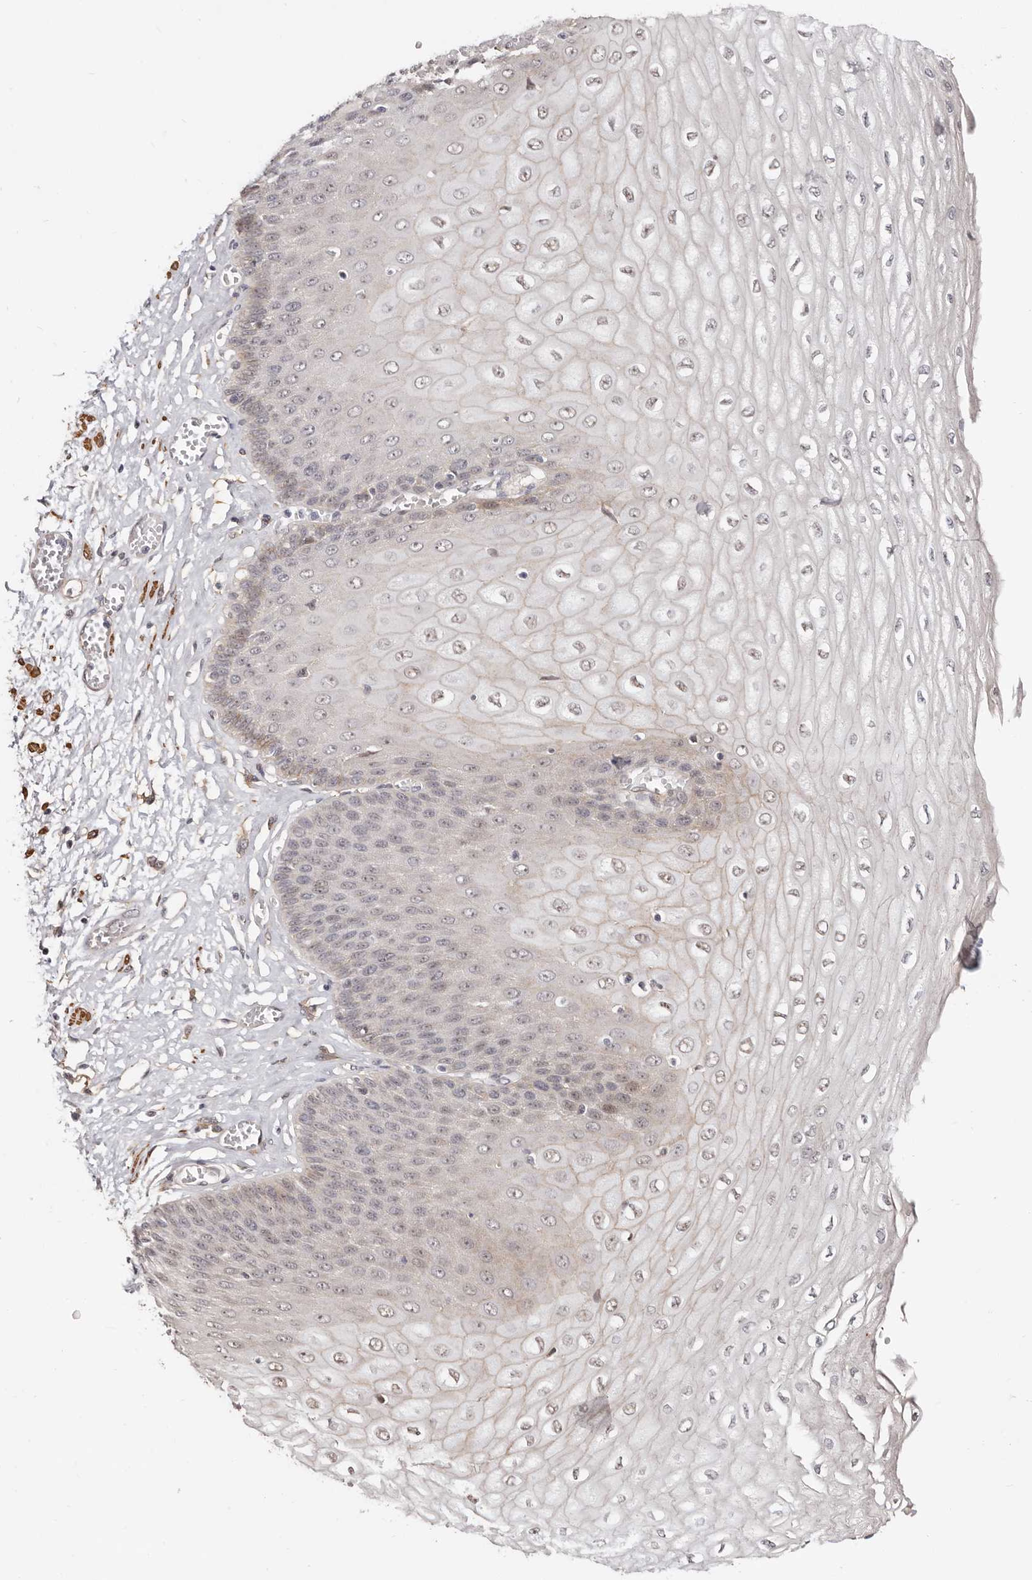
{"staining": {"intensity": "weak", "quantity": "25%-75%", "location": "cytoplasmic/membranous,nuclear"}, "tissue": "esophagus", "cell_type": "Squamous epithelial cells", "image_type": "normal", "snomed": [{"axis": "morphology", "description": "Normal tissue, NOS"}, {"axis": "topography", "description": "Esophagus"}], "caption": "Brown immunohistochemical staining in unremarkable human esophagus exhibits weak cytoplasmic/membranous,nuclear expression in approximately 25%-75% of squamous epithelial cells. (DAB (3,3'-diaminobenzidine) IHC, brown staining for protein, blue staining for nuclei).", "gene": "TRIP13", "patient": {"sex": "male", "age": 60}}